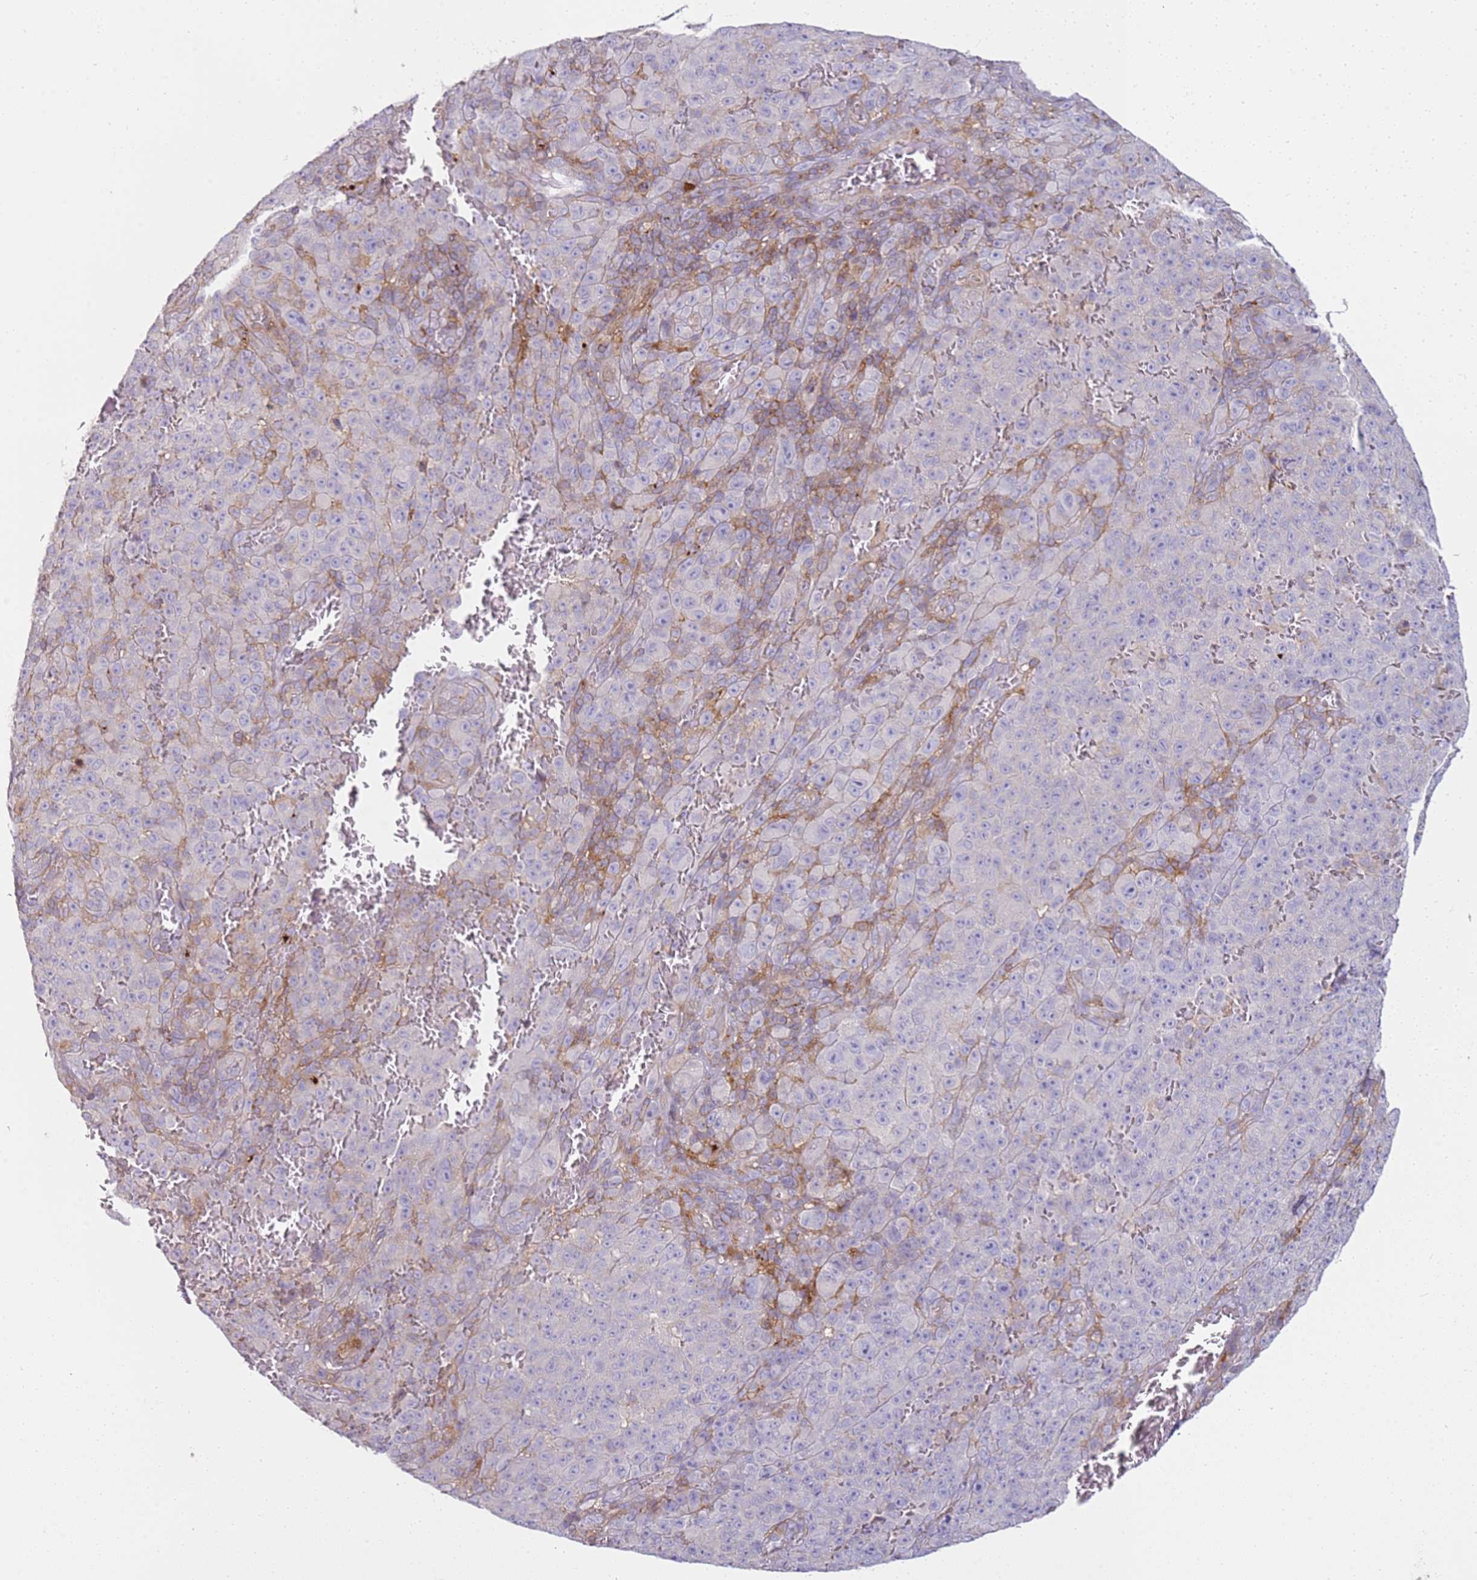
{"staining": {"intensity": "negative", "quantity": "none", "location": "none"}, "tissue": "melanoma", "cell_type": "Tumor cells", "image_type": "cancer", "snomed": [{"axis": "morphology", "description": "Malignant melanoma, NOS"}, {"axis": "topography", "description": "Skin"}], "caption": "There is no significant expression in tumor cells of melanoma.", "gene": "FPR1", "patient": {"sex": "female", "age": 82}}